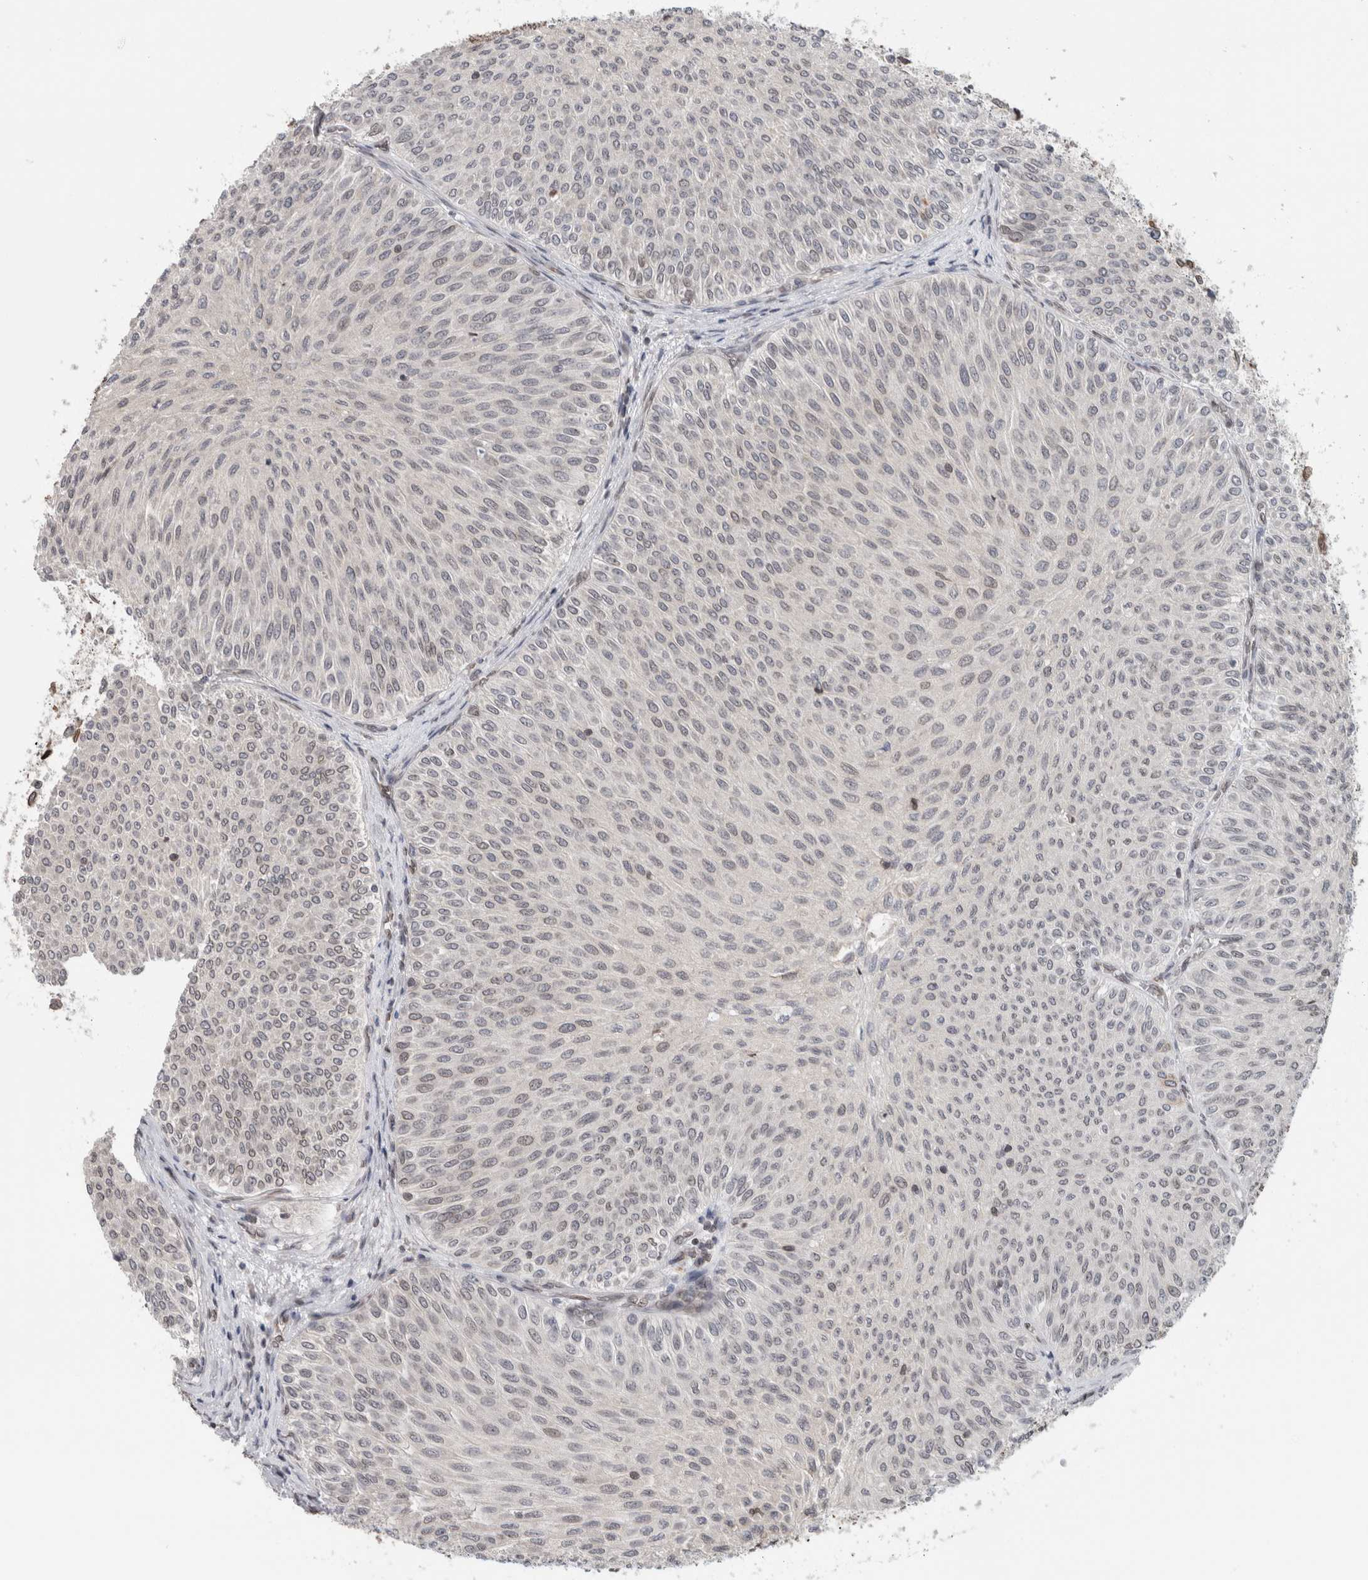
{"staining": {"intensity": "negative", "quantity": "none", "location": "none"}, "tissue": "urothelial cancer", "cell_type": "Tumor cells", "image_type": "cancer", "snomed": [{"axis": "morphology", "description": "Urothelial carcinoma, Low grade"}, {"axis": "topography", "description": "Urinary bladder"}], "caption": "Immunohistochemistry (IHC) photomicrograph of human urothelial cancer stained for a protein (brown), which reveals no staining in tumor cells.", "gene": "RBMX2", "patient": {"sex": "male", "age": 78}}